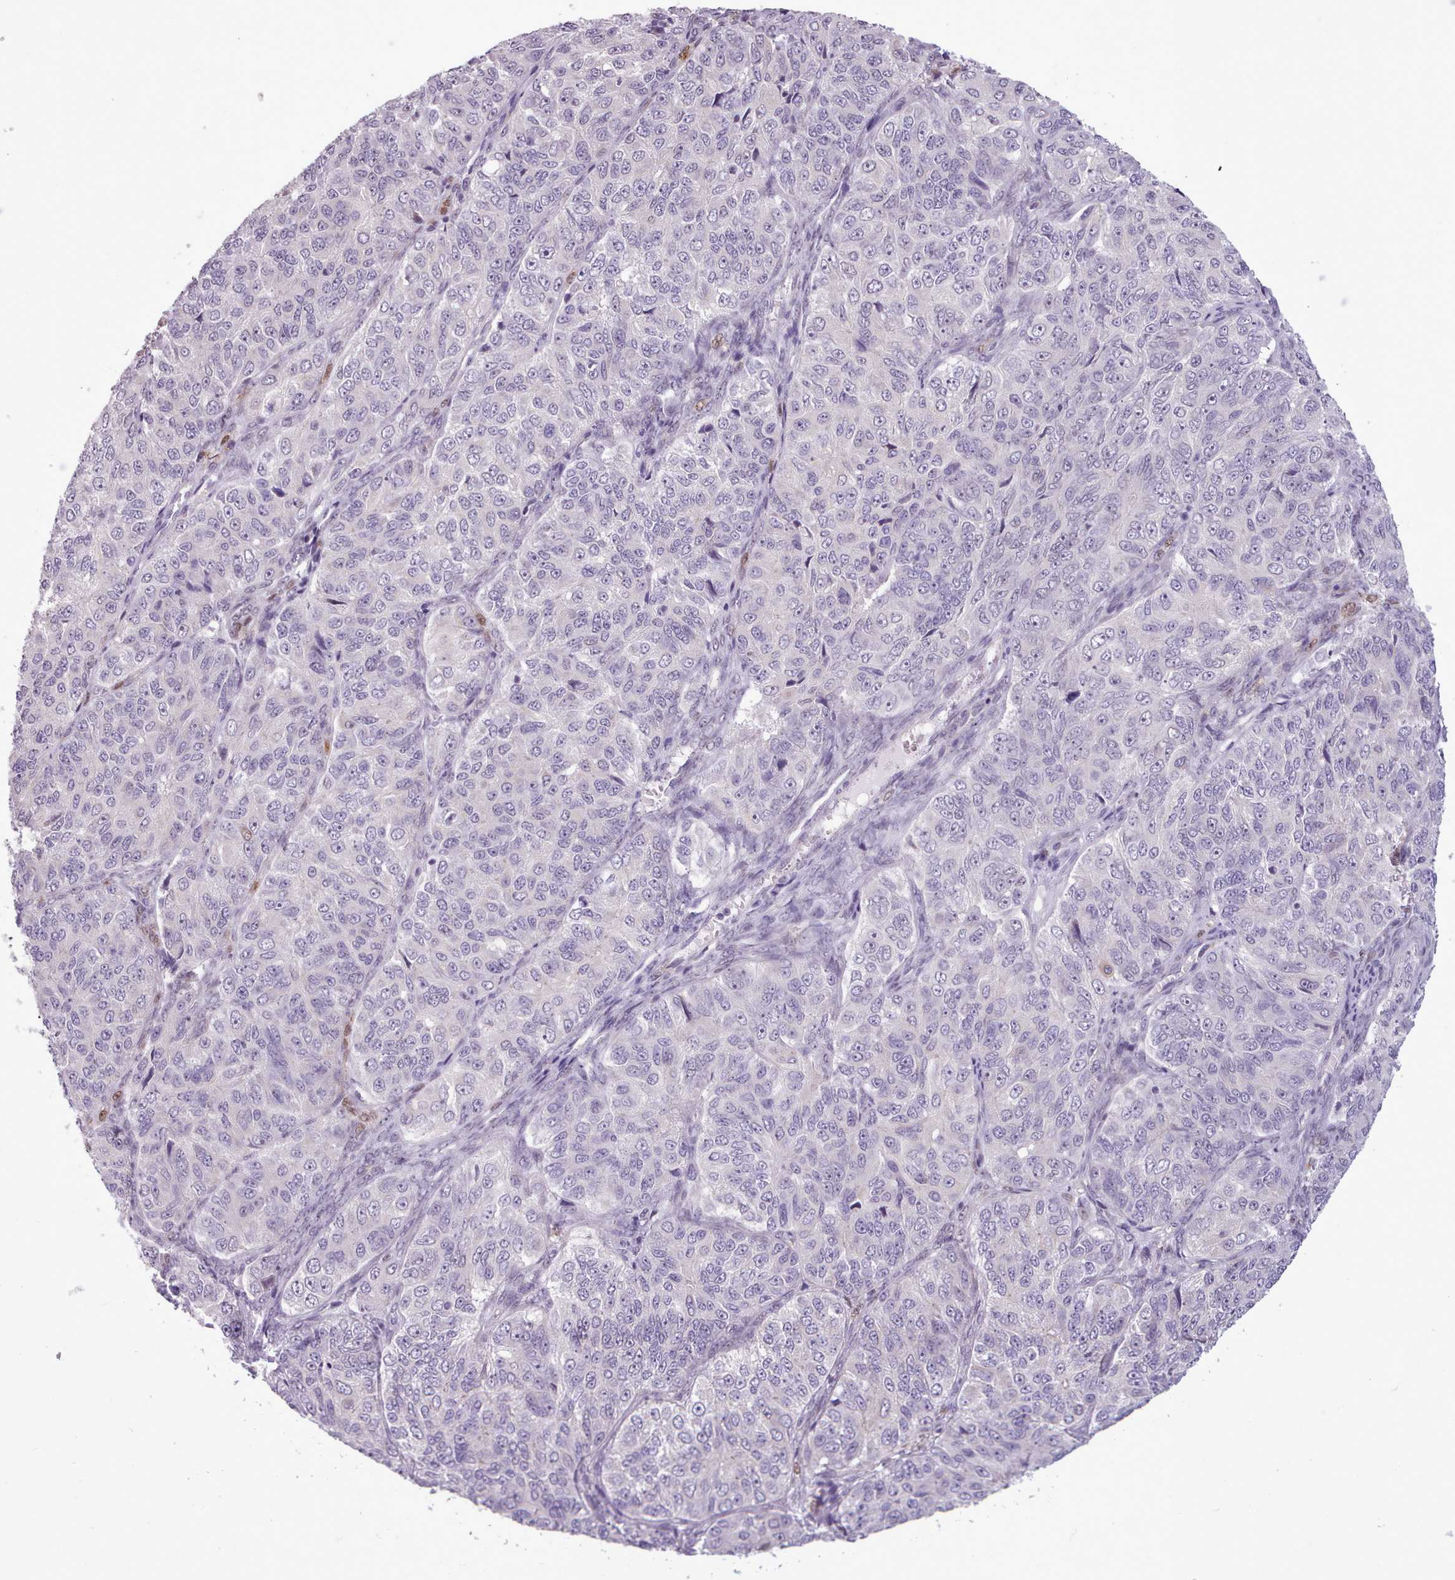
{"staining": {"intensity": "negative", "quantity": "none", "location": "none"}, "tissue": "ovarian cancer", "cell_type": "Tumor cells", "image_type": "cancer", "snomed": [{"axis": "morphology", "description": "Carcinoma, endometroid"}, {"axis": "topography", "description": "Ovary"}], "caption": "The immunohistochemistry micrograph has no significant staining in tumor cells of ovarian cancer tissue.", "gene": "SLURP1", "patient": {"sex": "female", "age": 51}}